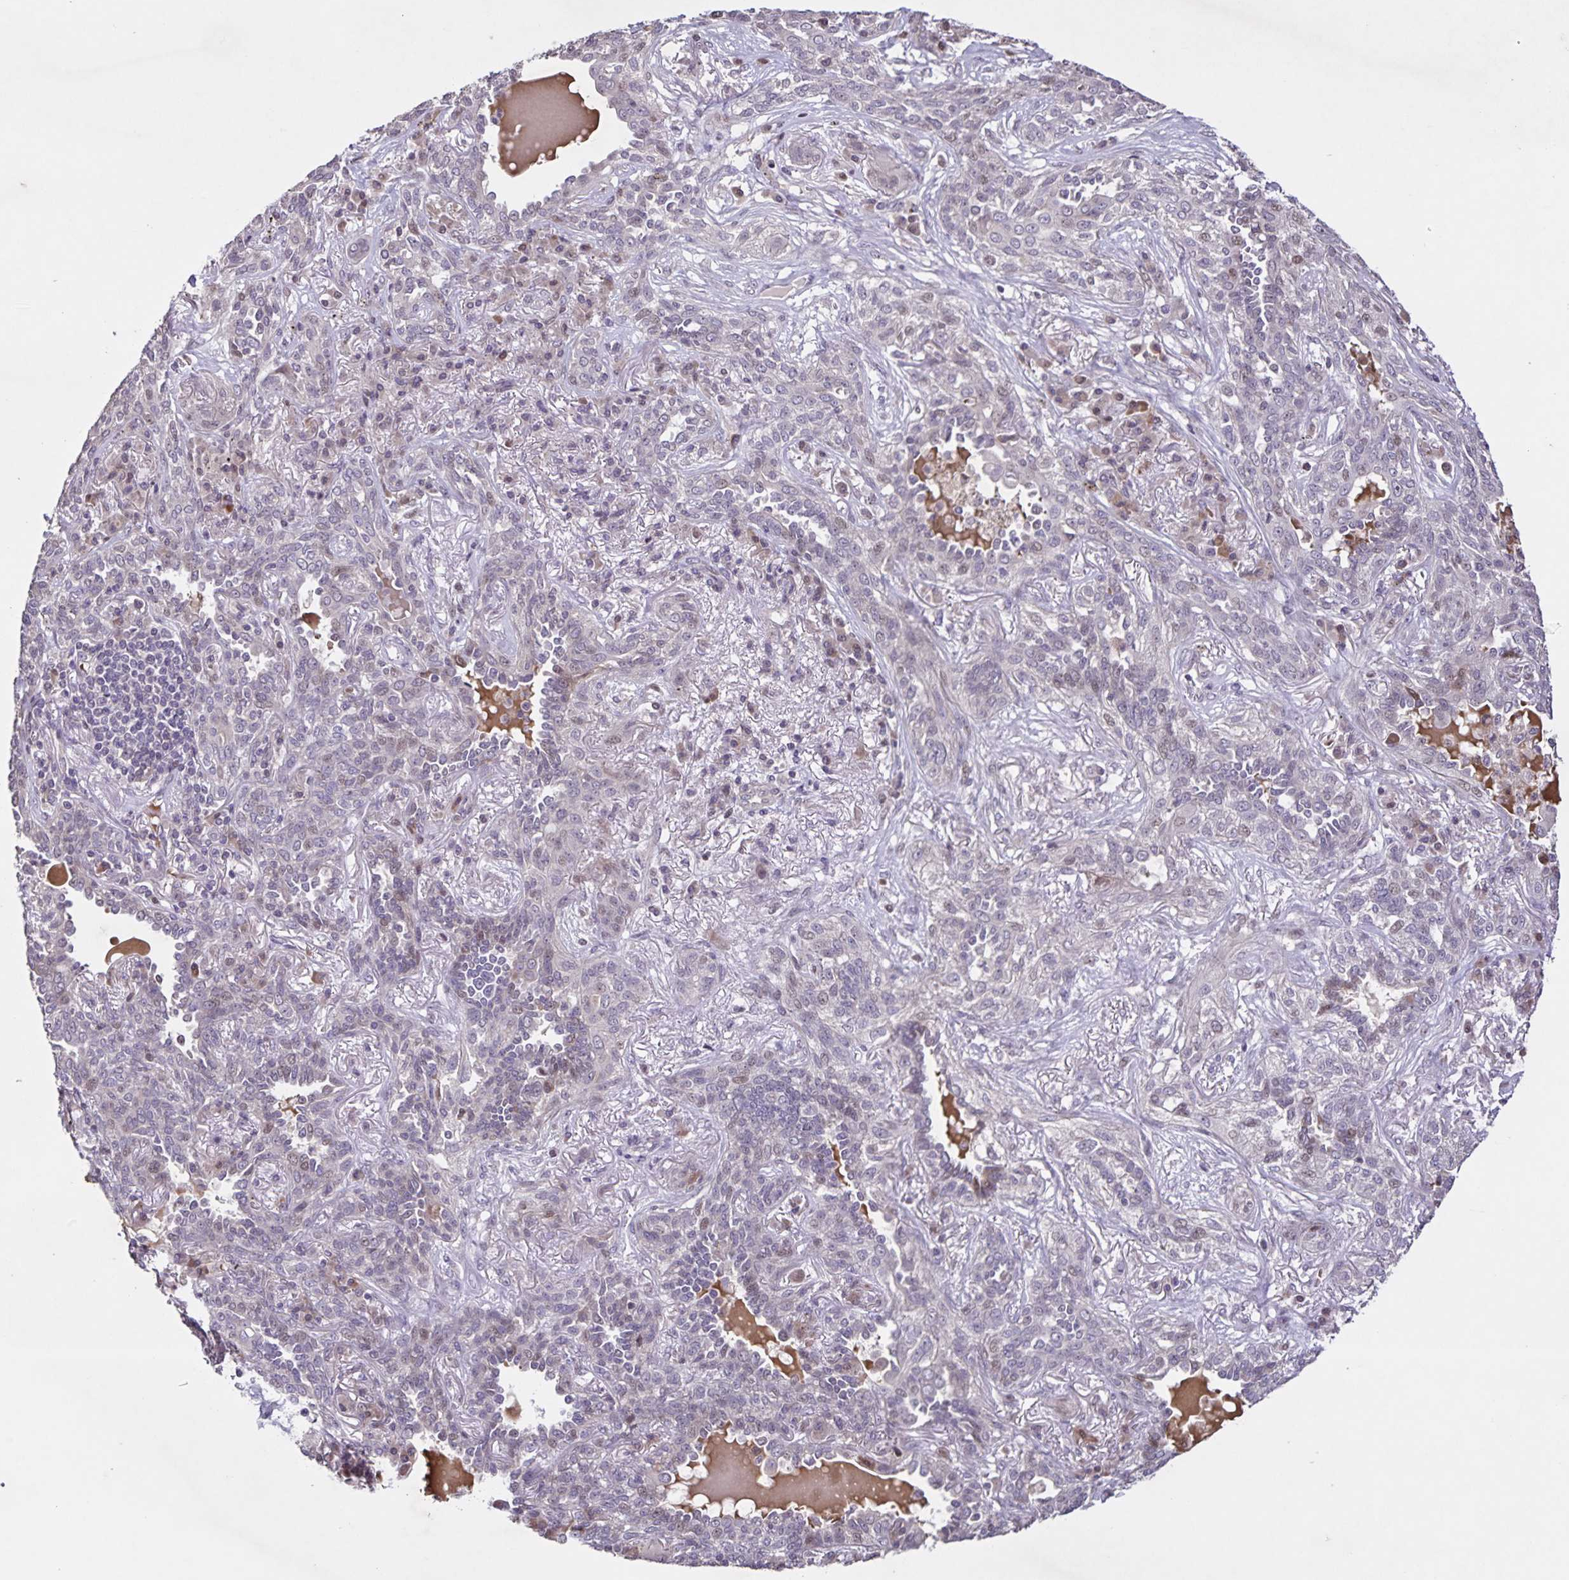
{"staining": {"intensity": "moderate", "quantity": "<25%", "location": "nuclear"}, "tissue": "lung cancer", "cell_type": "Tumor cells", "image_type": "cancer", "snomed": [{"axis": "morphology", "description": "Squamous cell carcinoma, NOS"}, {"axis": "topography", "description": "Lung"}], "caption": "IHC image of neoplastic tissue: lung cancer stained using immunohistochemistry shows low levels of moderate protein expression localized specifically in the nuclear of tumor cells, appearing as a nuclear brown color.", "gene": "GDF2", "patient": {"sex": "female", "age": 70}}